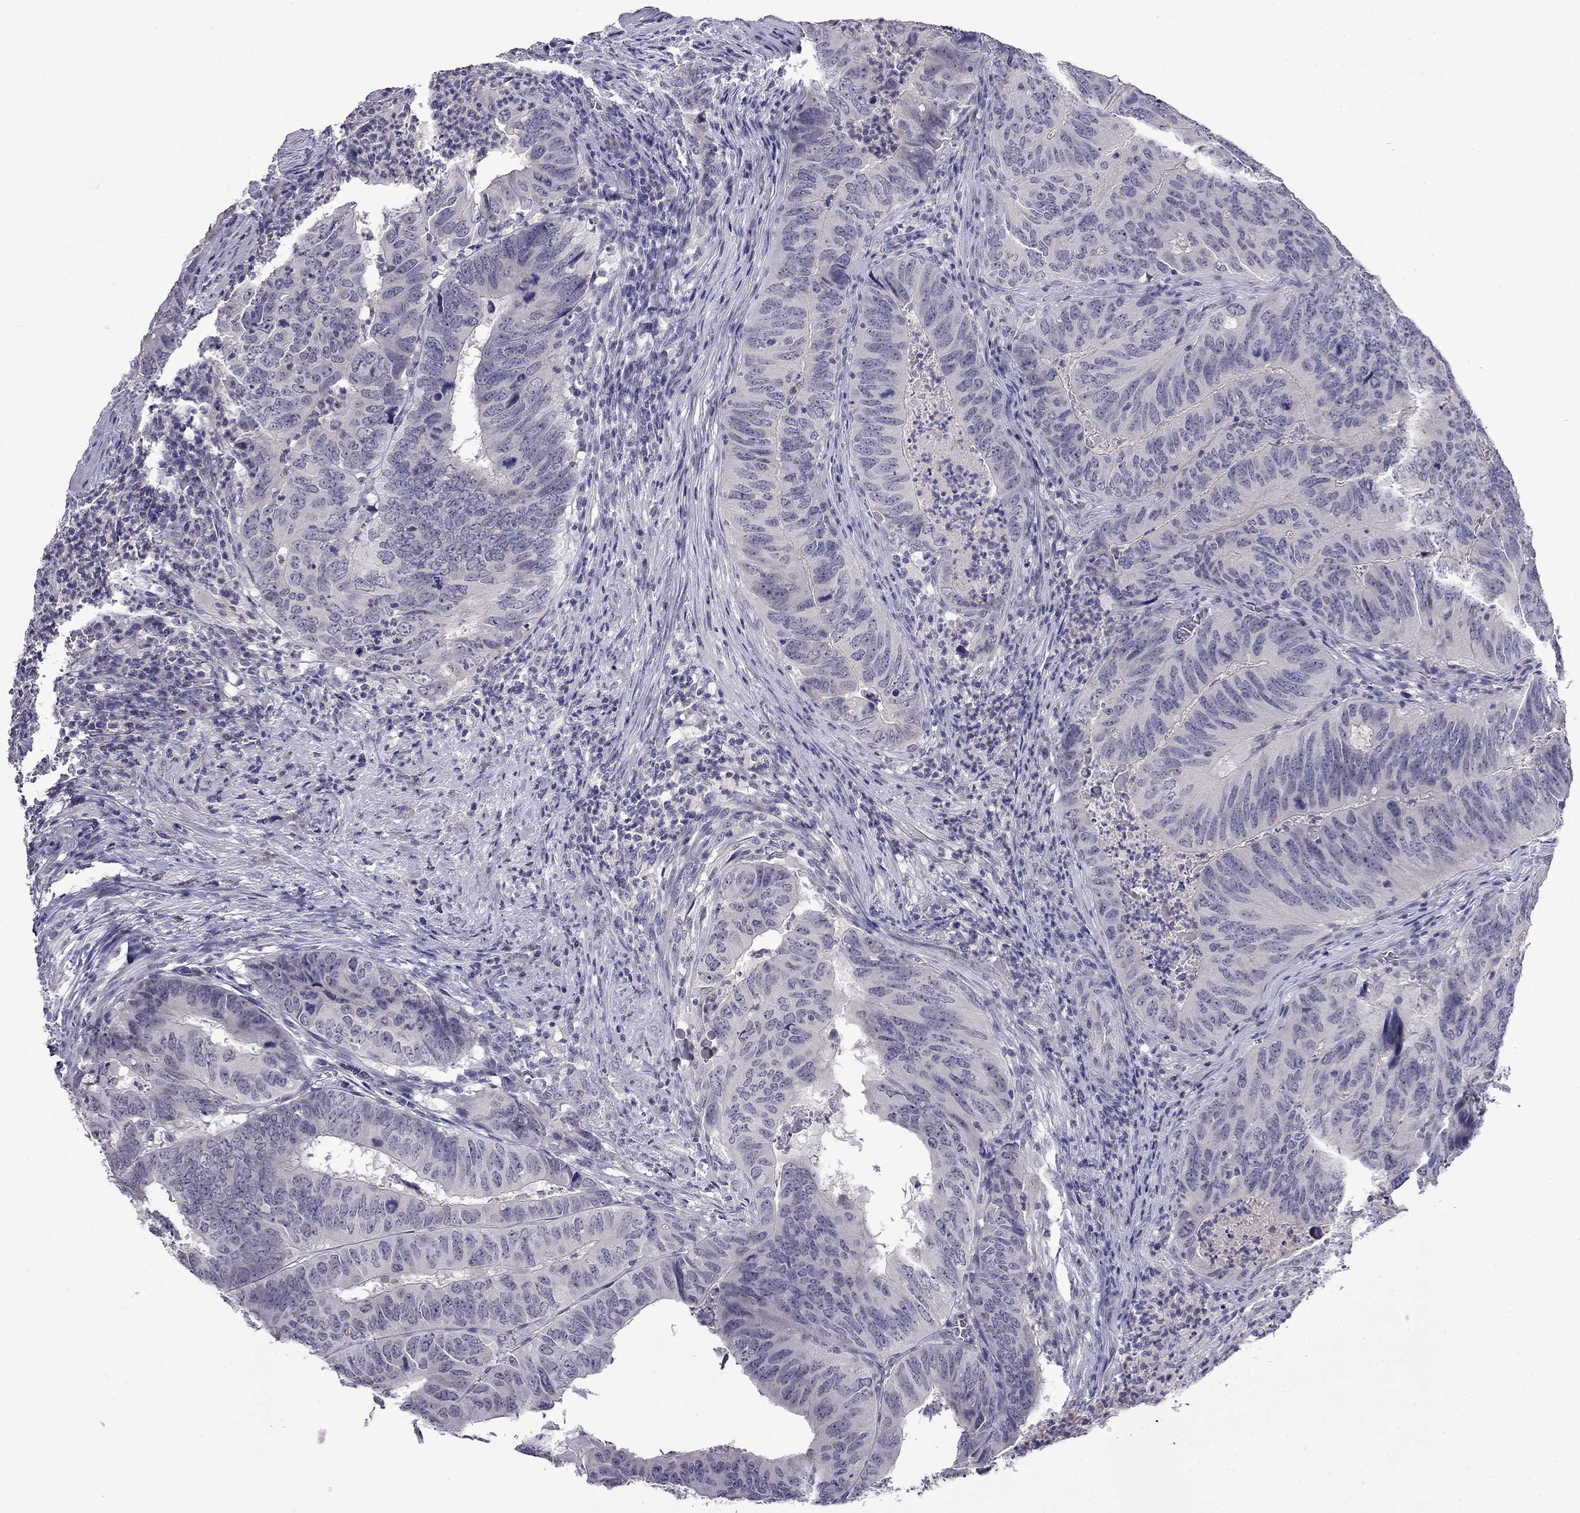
{"staining": {"intensity": "negative", "quantity": "none", "location": "none"}, "tissue": "colorectal cancer", "cell_type": "Tumor cells", "image_type": "cancer", "snomed": [{"axis": "morphology", "description": "Adenocarcinoma, NOS"}, {"axis": "topography", "description": "Colon"}], "caption": "Protein analysis of colorectal cancer displays no significant positivity in tumor cells.", "gene": "STAR", "patient": {"sex": "male", "age": 79}}